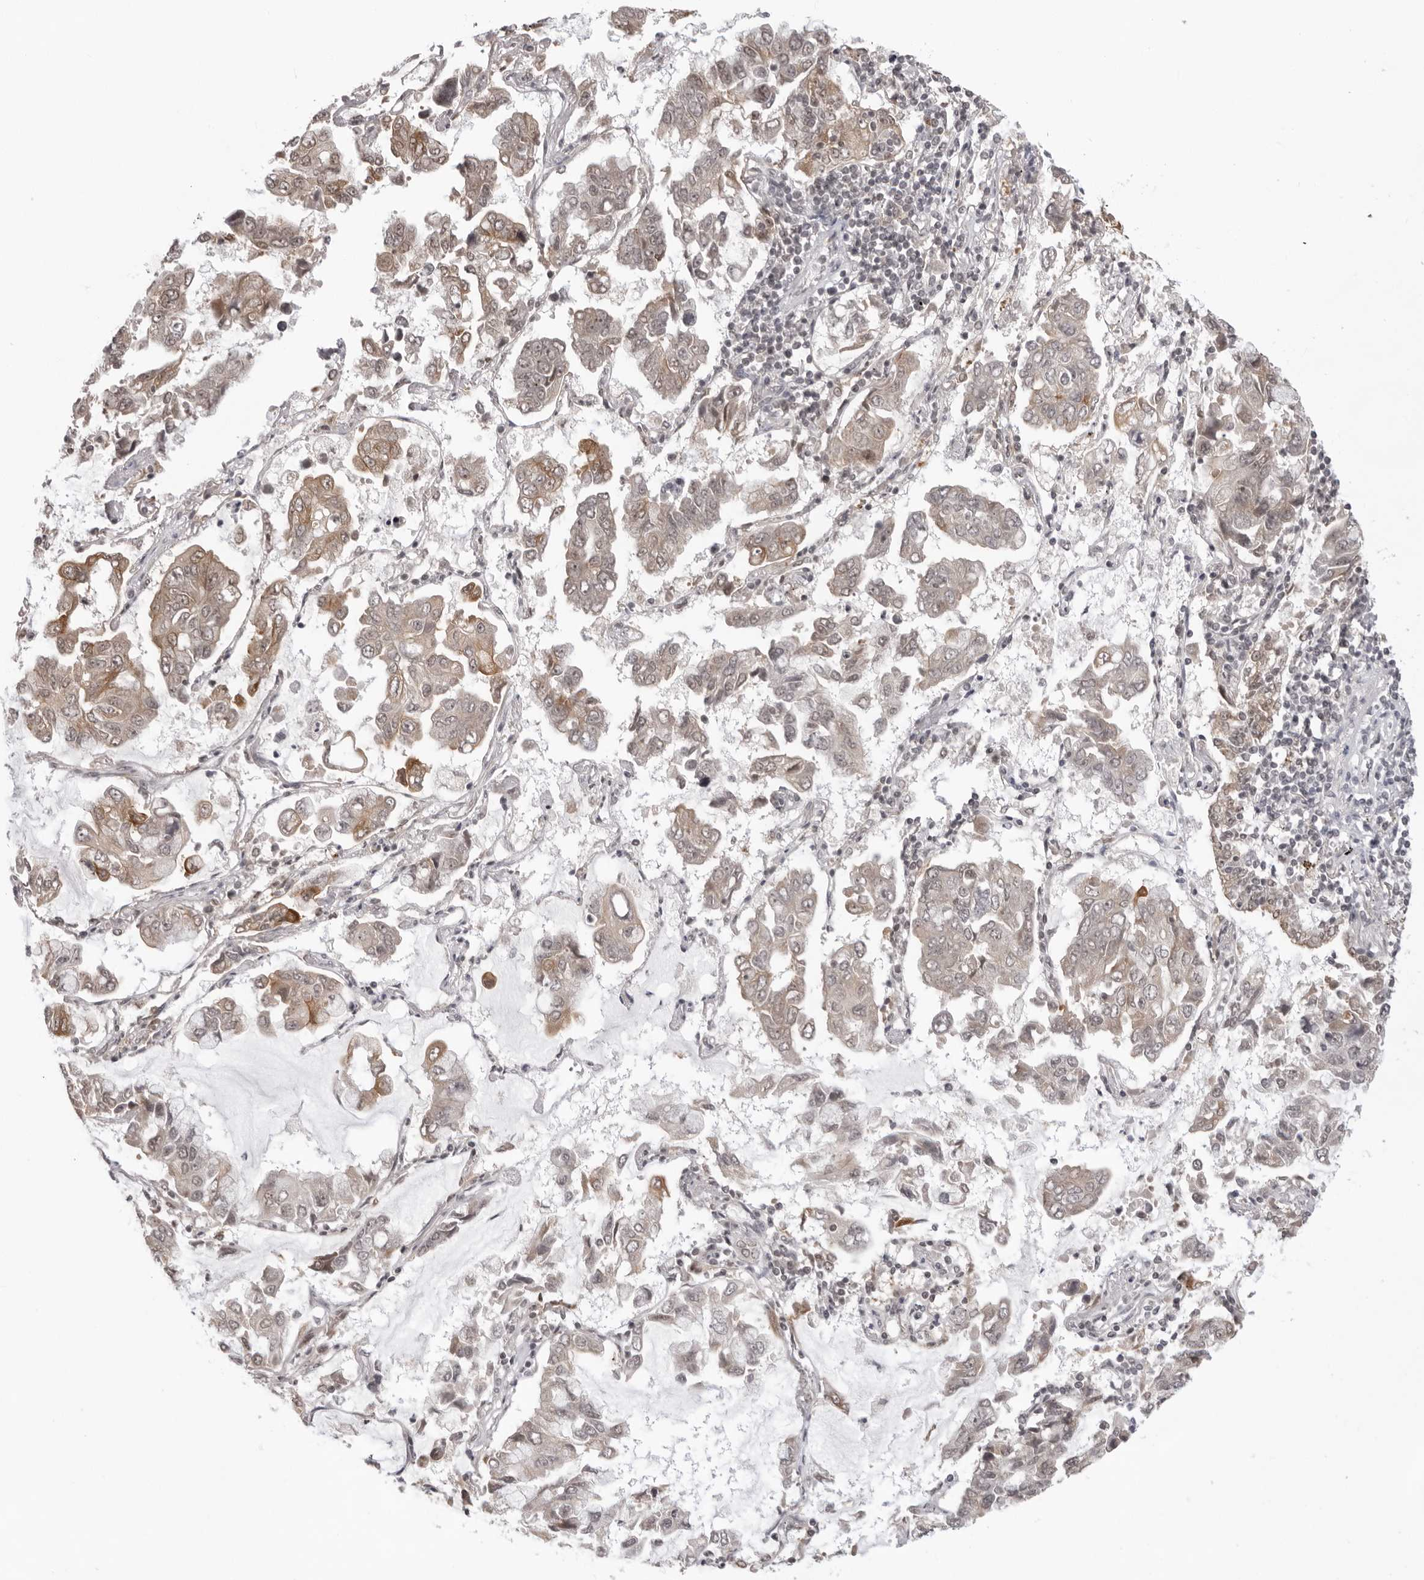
{"staining": {"intensity": "weak", "quantity": "25%-75%", "location": "cytoplasmic/membranous"}, "tissue": "lung cancer", "cell_type": "Tumor cells", "image_type": "cancer", "snomed": [{"axis": "morphology", "description": "Adenocarcinoma, NOS"}, {"axis": "topography", "description": "Lung"}], "caption": "Protein staining displays weak cytoplasmic/membranous expression in about 25%-75% of tumor cells in lung adenocarcinoma.", "gene": "EXOSC10", "patient": {"sex": "male", "age": 64}}